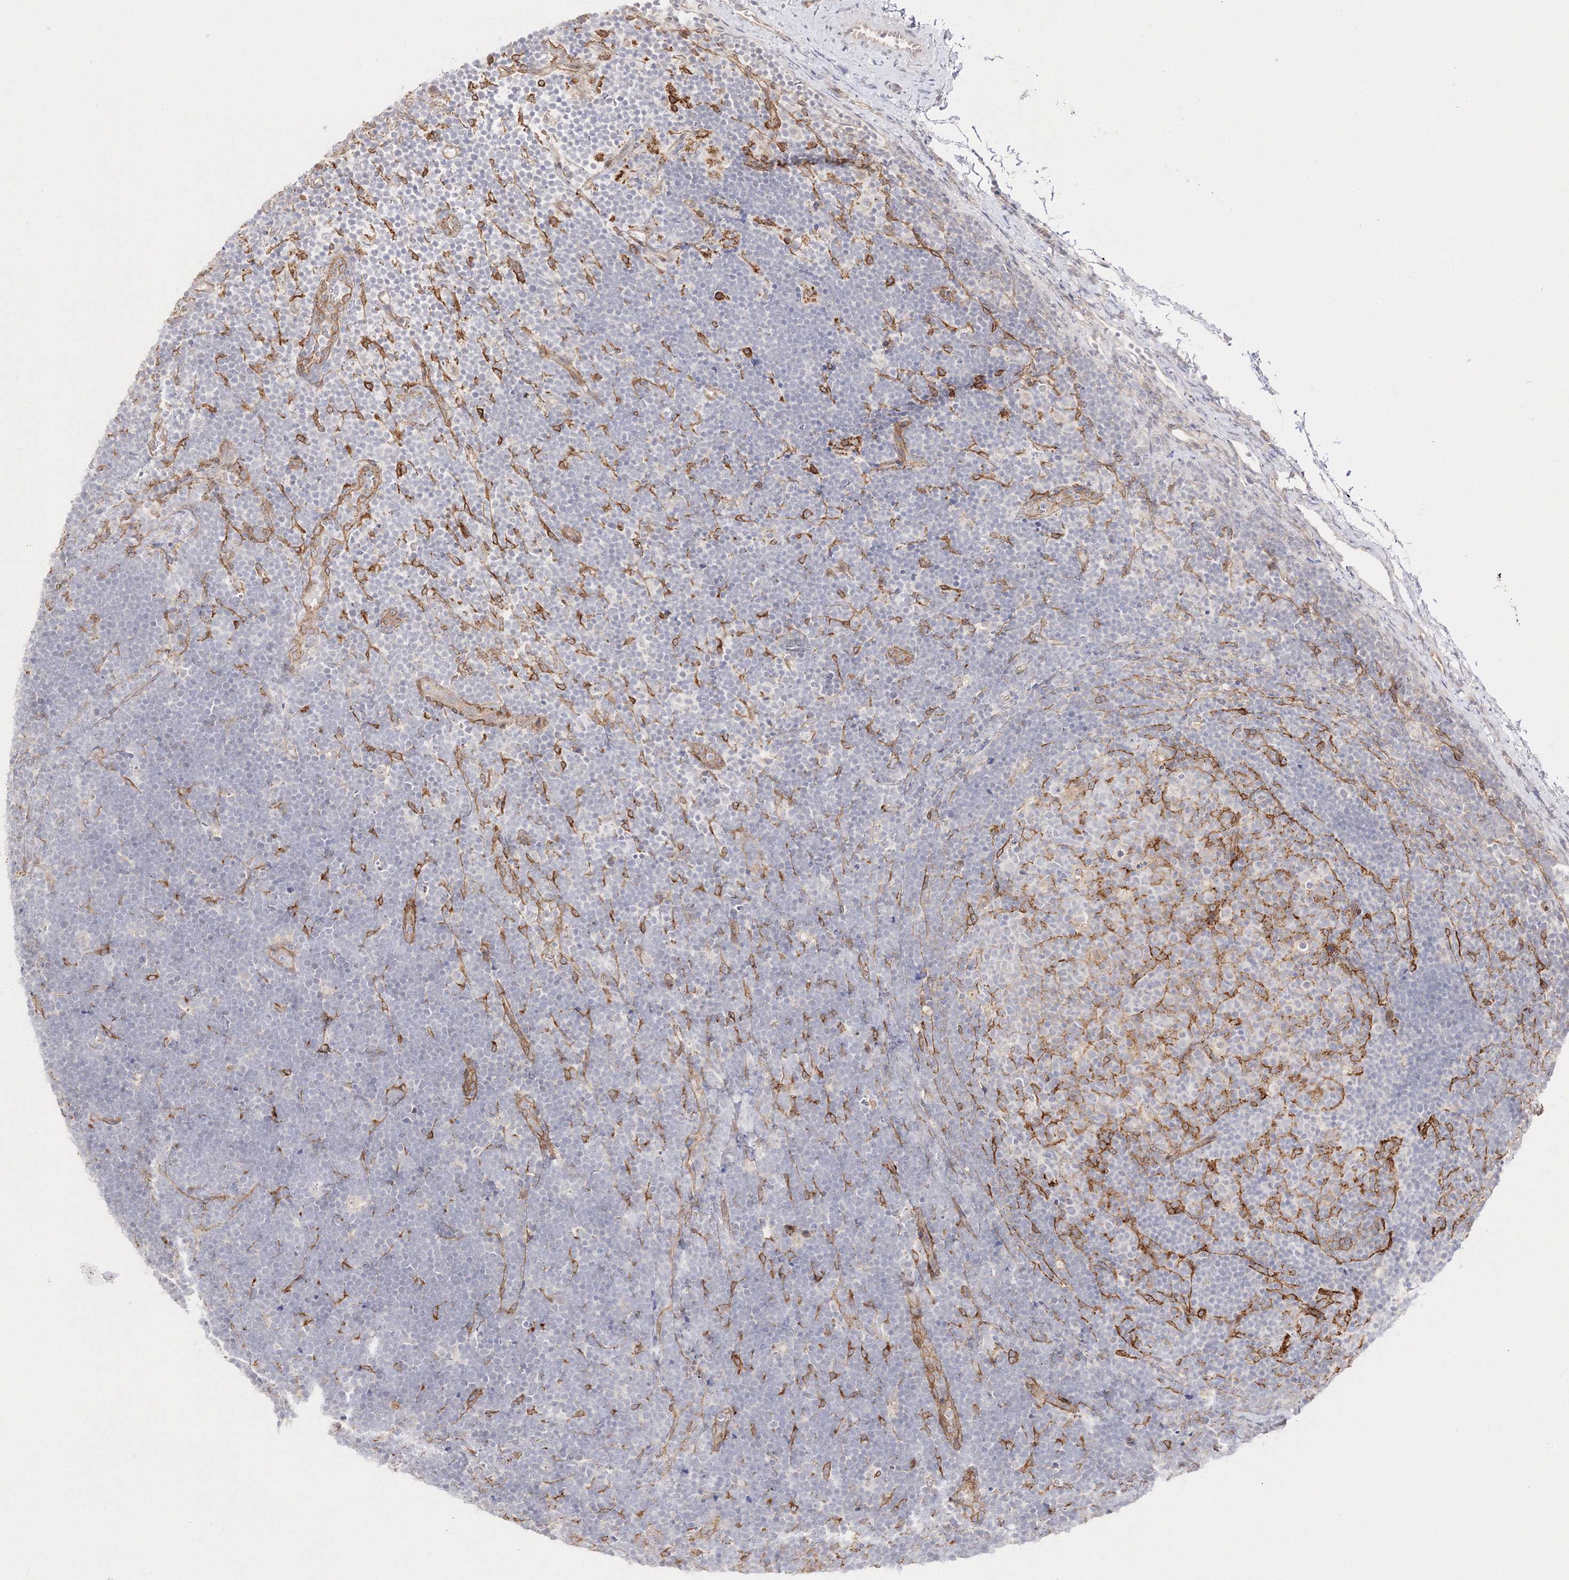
{"staining": {"intensity": "negative", "quantity": "none", "location": "none"}, "tissue": "lymphoma", "cell_type": "Tumor cells", "image_type": "cancer", "snomed": [{"axis": "morphology", "description": "Malignant lymphoma, non-Hodgkin's type, High grade"}, {"axis": "topography", "description": "Lymph node"}], "caption": "High-grade malignant lymphoma, non-Hodgkin's type was stained to show a protein in brown. There is no significant staining in tumor cells.", "gene": "C2CD2", "patient": {"sex": "male", "age": 13}}